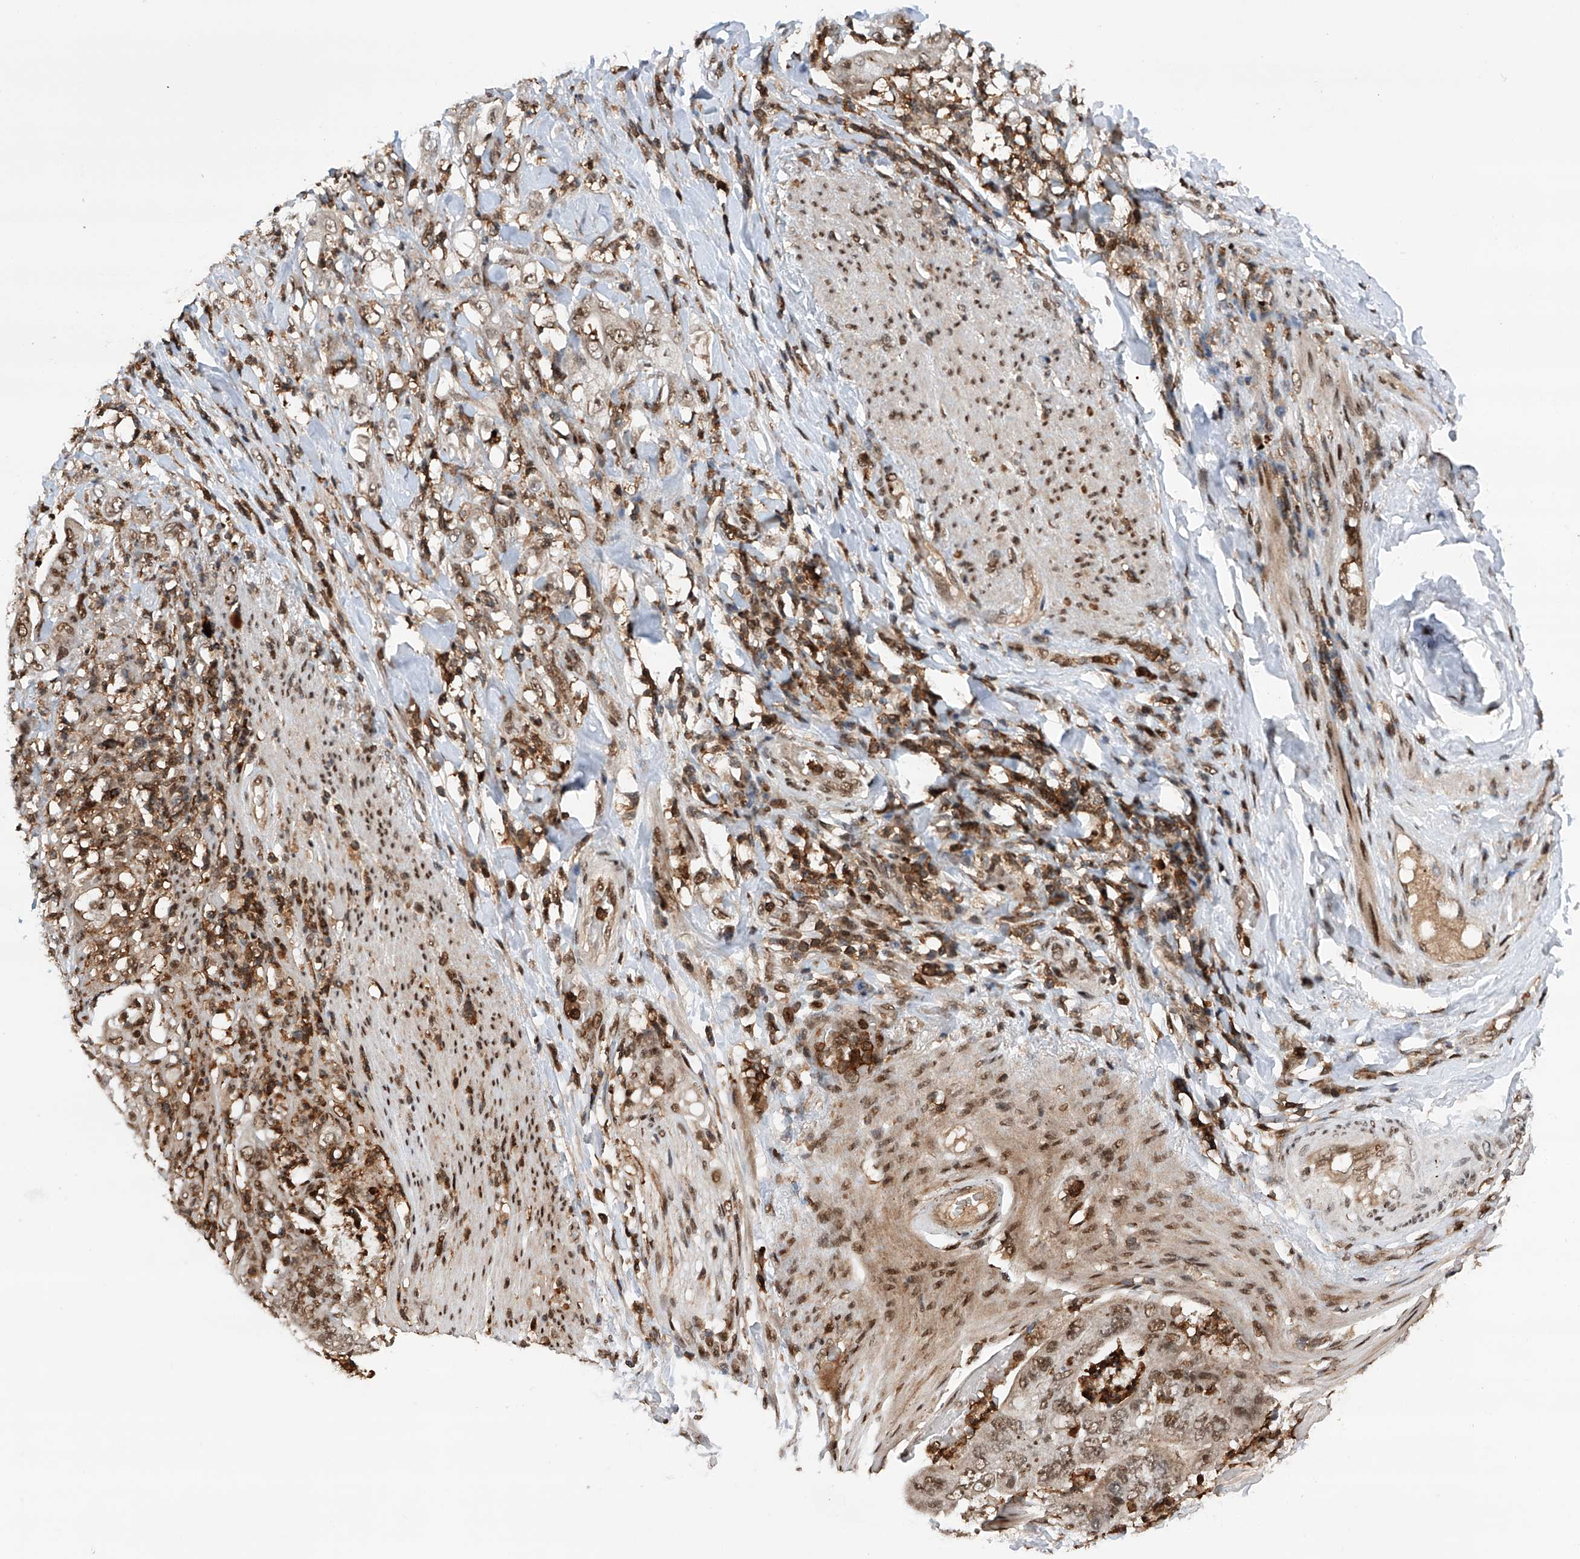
{"staining": {"intensity": "weak", "quantity": ">75%", "location": "nuclear"}, "tissue": "stomach cancer", "cell_type": "Tumor cells", "image_type": "cancer", "snomed": [{"axis": "morphology", "description": "Adenocarcinoma, NOS"}, {"axis": "topography", "description": "Stomach"}], "caption": "Stomach adenocarcinoma stained with immunohistochemistry (IHC) reveals weak nuclear positivity in approximately >75% of tumor cells. (Brightfield microscopy of DAB IHC at high magnification).", "gene": "ZNF280D", "patient": {"sex": "female", "age": 73}}